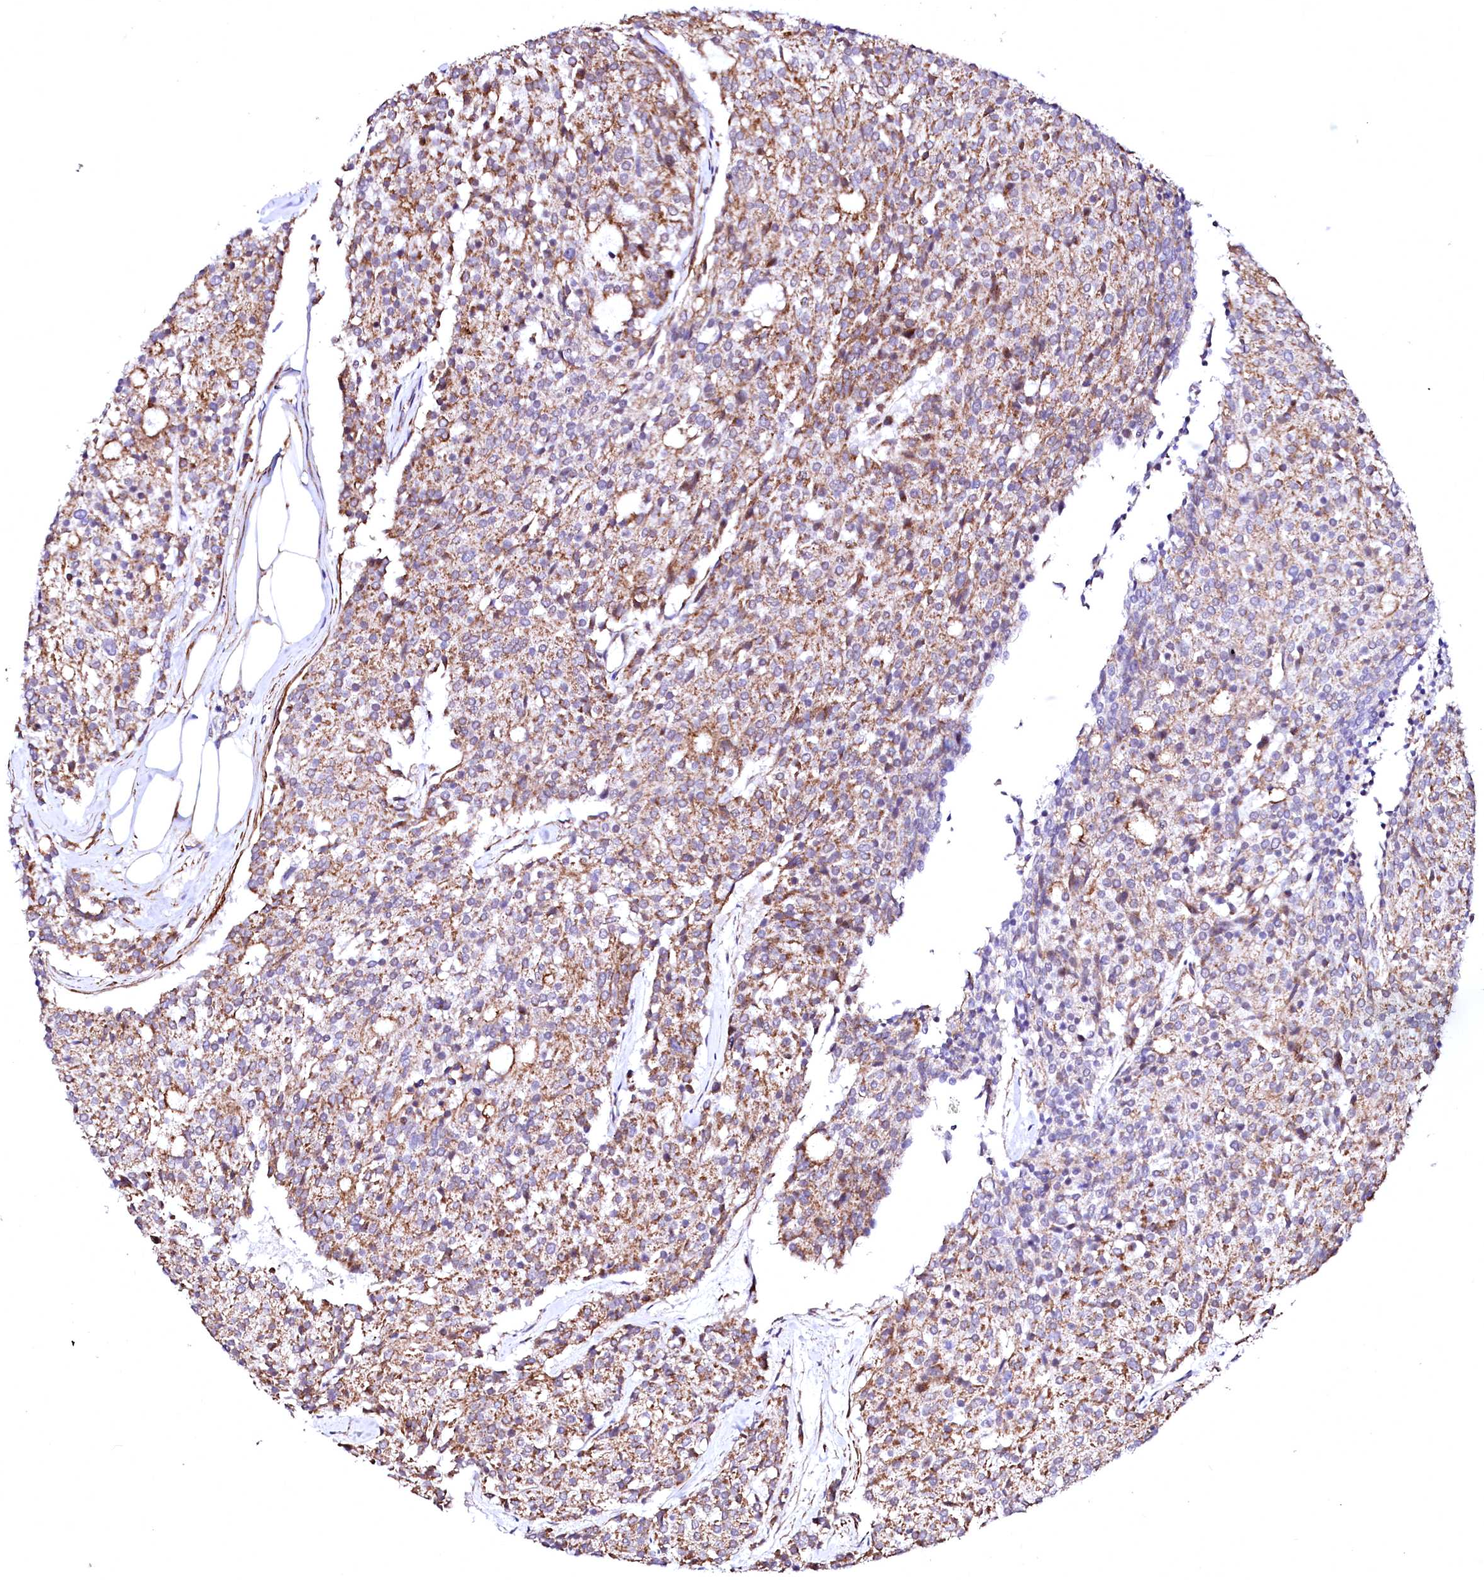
{"staining": {"intensity": "weak", "quantity": ">75%", "location": "cytoplasmic/membranous"}, "tissue": "carcinoid", "cell_type": "Tumor cells", "image_type": "cancer", "snomed": [{"axis": "morphology", "description": "Carcinoid, malignant, NOS"}, {"axis": "topography", "description": "Pancreas"}], "caption": "Immunohistochemical staining of human carcinoid (malignant) shows low levels of weak cytoplasmic/membranous expression in approximately >75% of tumor cells. Nuclei are stained in blue.", "gene": "GPR176", "patient": {"sex": "female", "age": 54}}